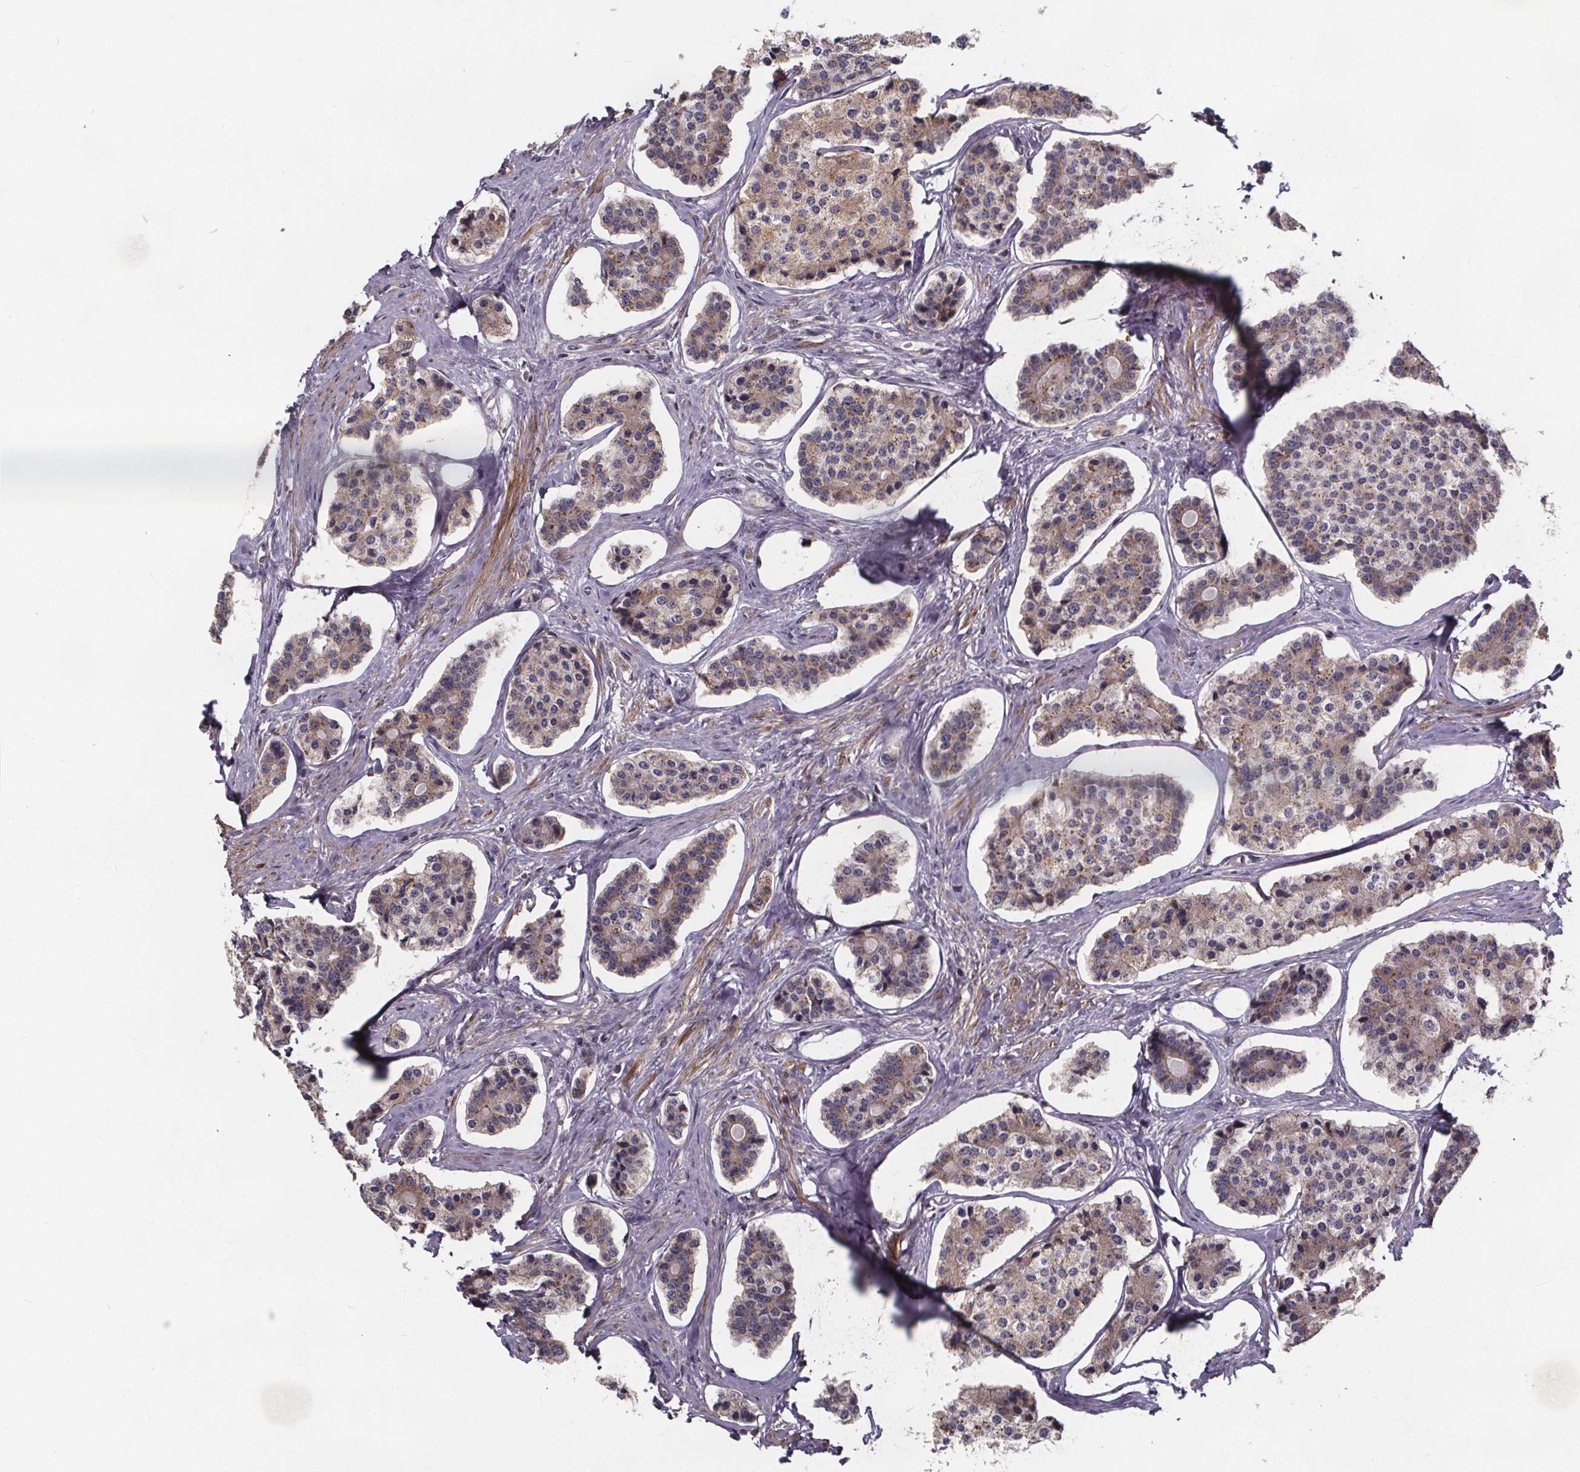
{"staining": {"intensity": "weak", "quantity": "25%-75%", "location": "cytoplasmic/membranous"}, "tissue": "carcinoid", "cell_type": "Tumor cells", "image_type": "cancer", "snomed": [{"axis": "morphology", "description": "Carcinoid, malignant, NOS"}, {"axis": "topography", "description": "Small intestine"}], "caption": "Tumor cells show weak cytoplasmic/membranous staining in approximately 25%-75% of cells in carcinoid (malignant).", "gene": "YME1L1", "patient": {"sex": "female", "age": 65}}